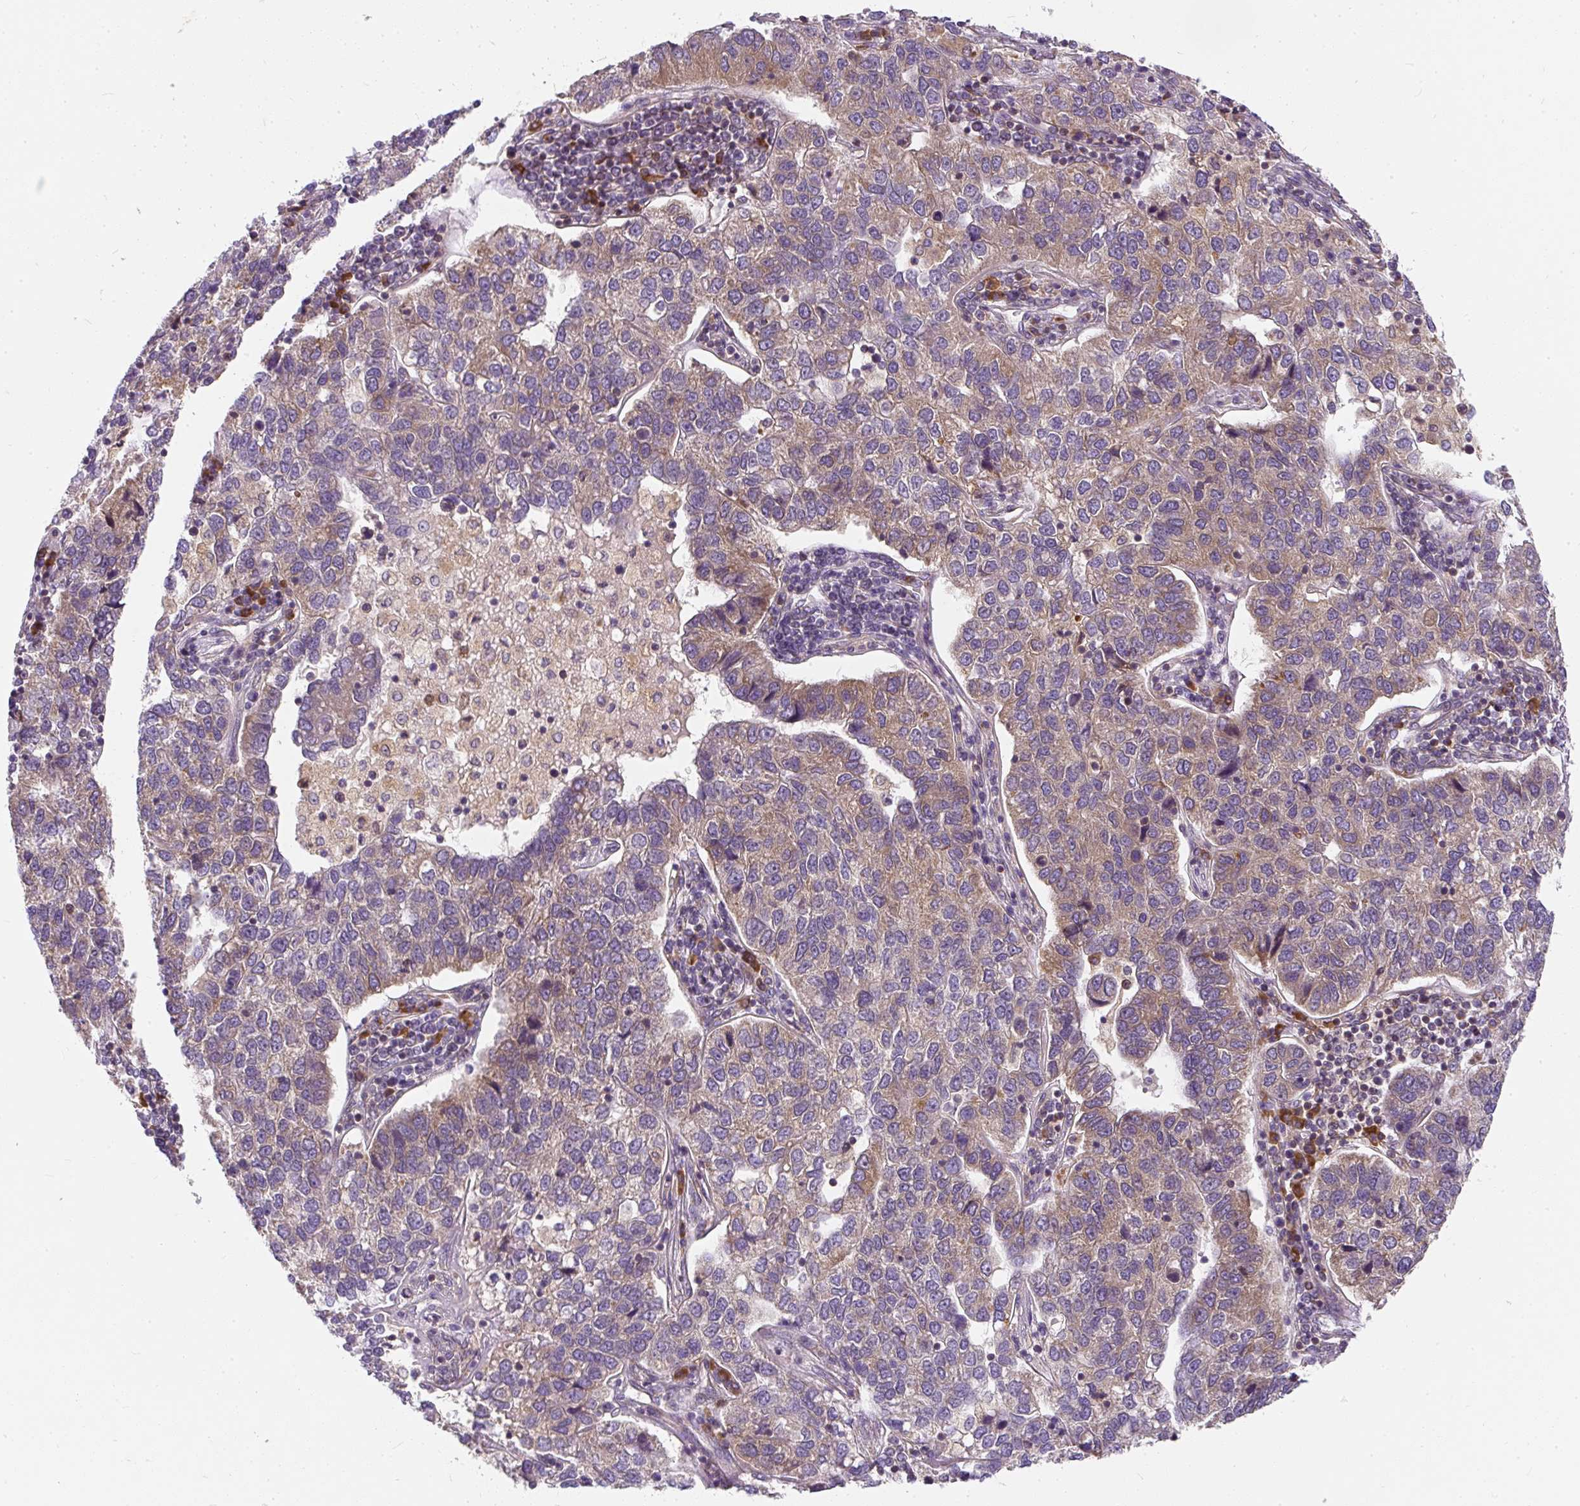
{"staining": {"intensity": "weak", "quantity": ">75%", "location": "cytoplasmic/membranous"}, "tissue": "pancreatic cancer", "cell_type": "Tumor cells", "image_type": "cancer", "snomed": [{"axis": "morphology", "description": "Adenocarcinoma, NOS"}, {"axis": "topography", "description": "Pancreas"}], "caption": "Pancreatic cancer stained with IHC exhibits weak cytoplasmic/membranous positivity in approximately >75% of tumor cells.", "gene": "CYP20A1", "patient": {"sex": "female", "age": 61}}